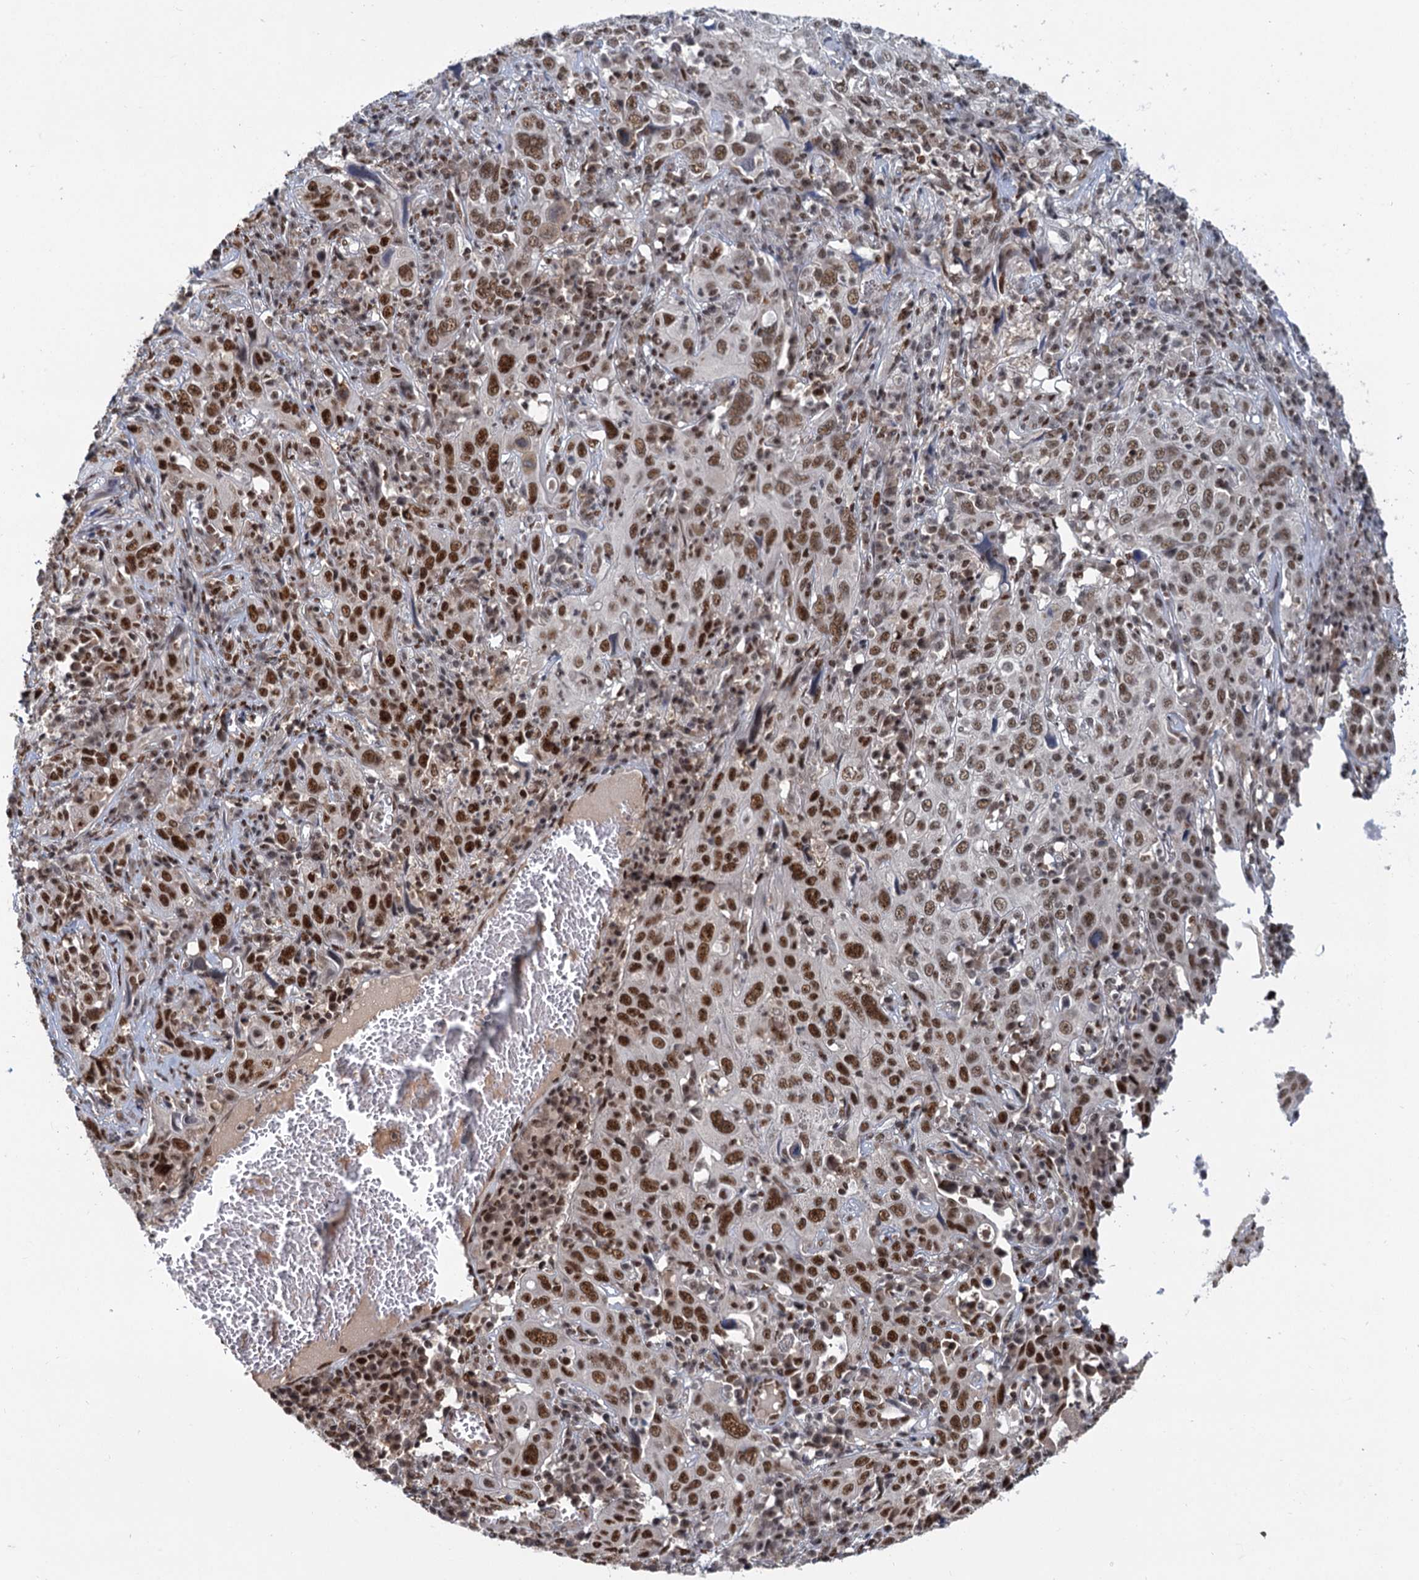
{"staining": {"intensity": "strong", "quantity": ">75%", "location": "nuclear"}, "tissue": "cervical cancer", "cell_type": "Tumor cells", "image_type": "cancer", "snomed": [{"axis": "morphology", "description": "Squamous cell carcinoma, NOS"}, {"axis": "topography", "description": "Cervix"}], "caption": "Immunohistochemistry (IHC) histopathology image of neoplastic tissue: cervical squamous cell carcinoma stained using immunohistochemistry shows high levels of strong protein expression localized specifically in the nuclear of tumor cells, appearing as a nuclear brown color.", "gene": "WBP4", "patient": {"sex": "female", "age": 46}}